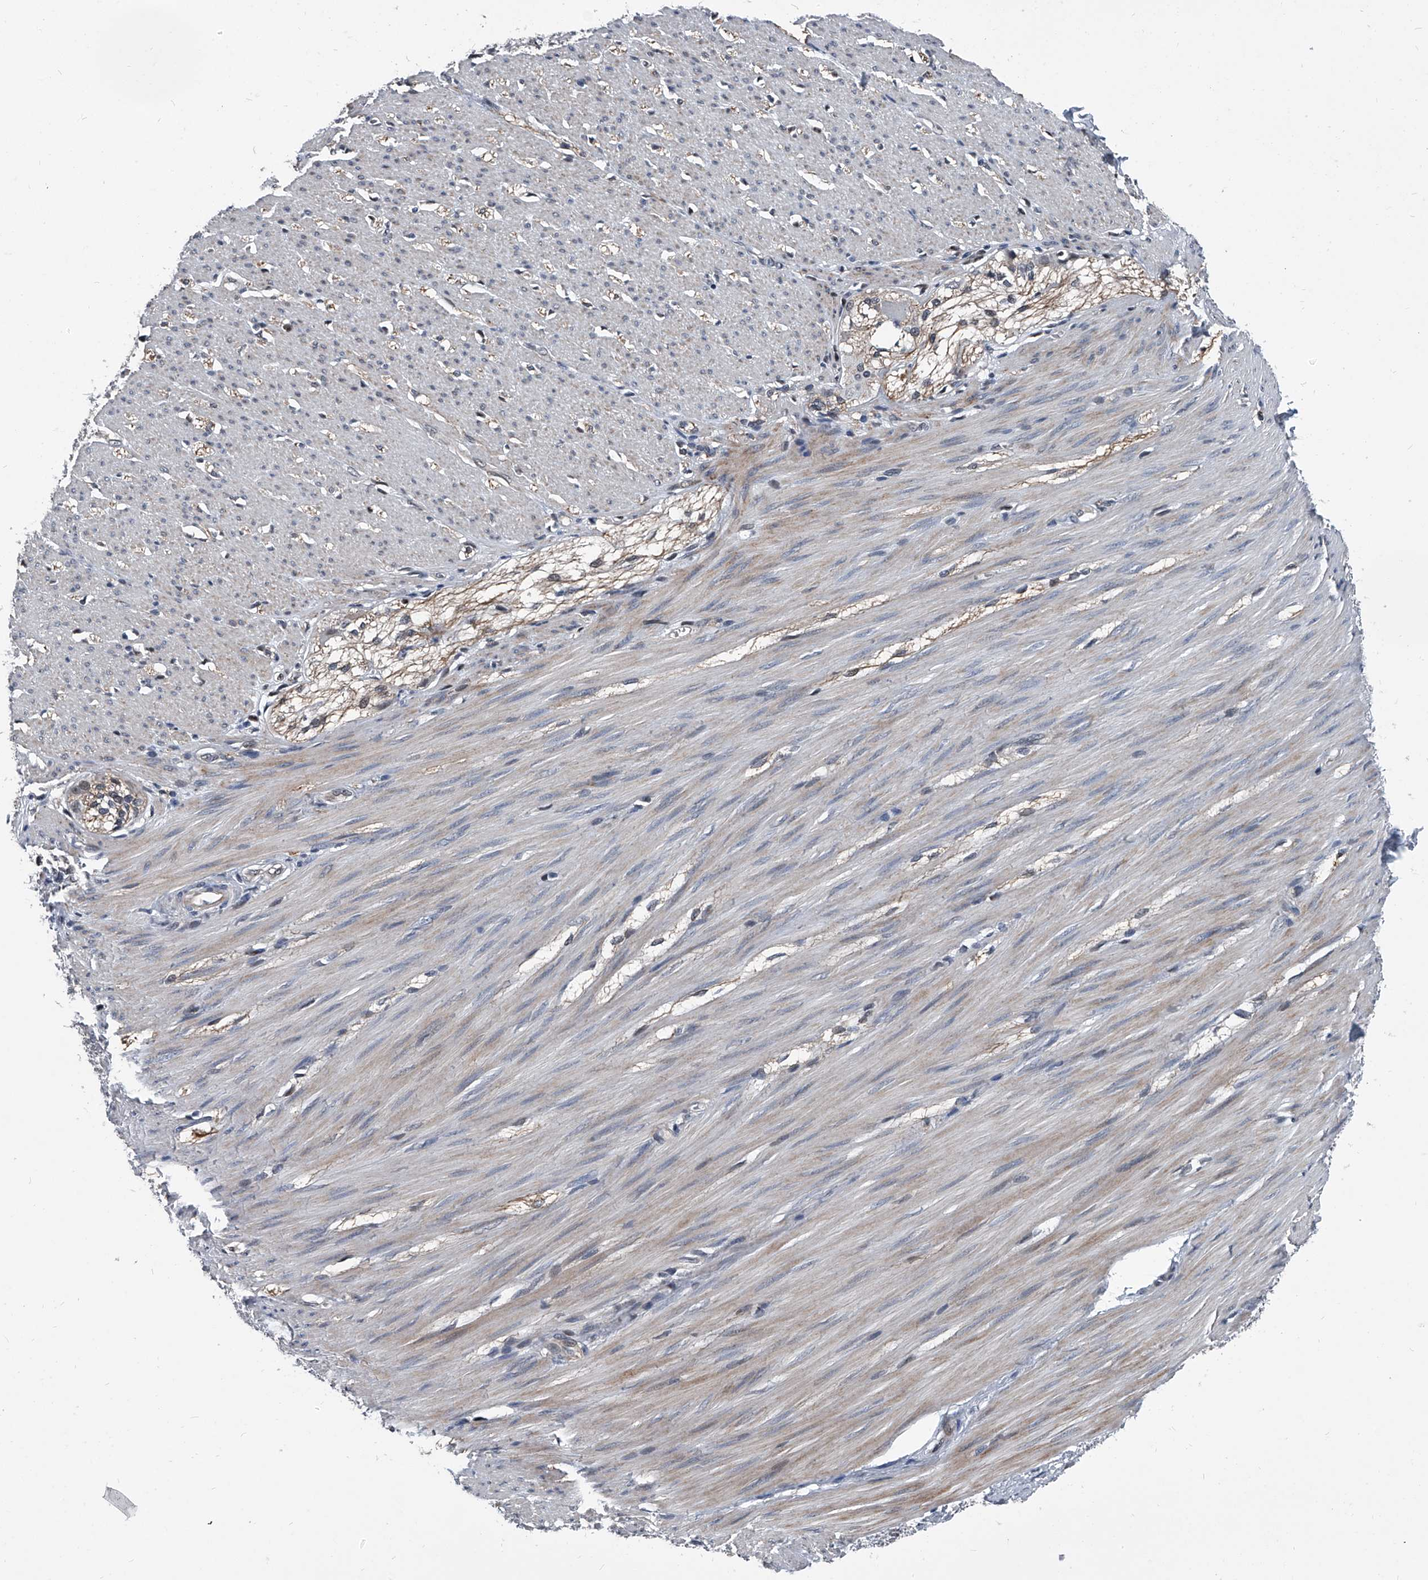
{"staining": {"intensity": "weak", "quantity": "25%-75%", "location": "cytoplasmic/membranous"}, "tissue": "smooth muscle", "cell_type": "Smooth muscle cells", "image_type": "normal", "snomed": [{"axis": "morphology", "description": "Normal tissue, NOS"}, {"axis": "morphology", "description": "Adenocarcinoma, NOS"}, {"axis": "topography", "description": "Colon"}, {"axis": "topography", "description": "Peripheral nerve tissue"}], "caption": "A histopathology image of smooth muscle stained for a protein exhibits weak cytoplasmic/membranous brown staining in smooth muscle cells.", "gene": "MEN1", "patient": {"sex": "male", "age": 14}}